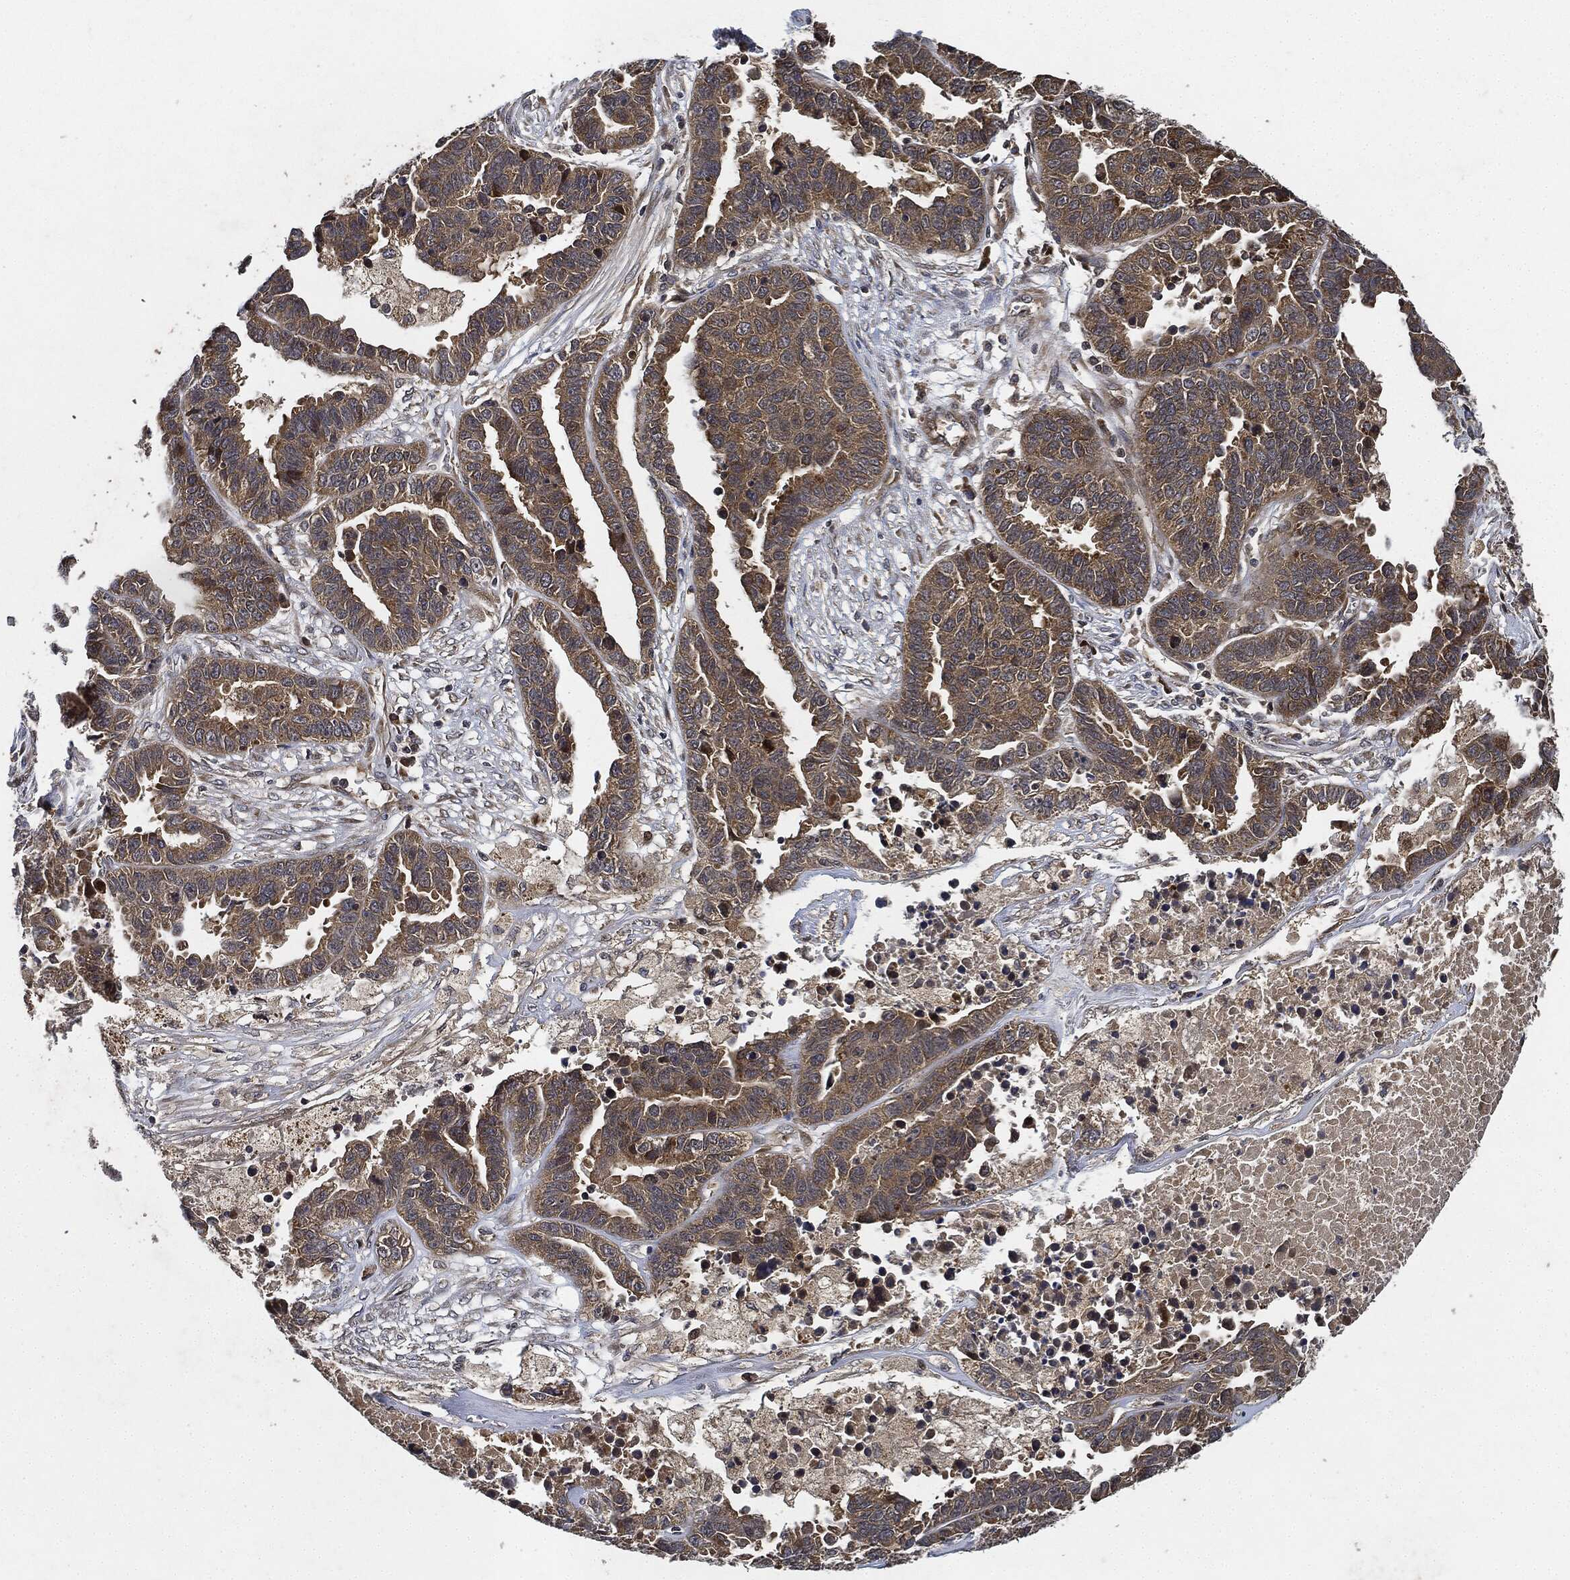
{"staining": {"intensity": "moderate", "quantity": "25%-75%", "location": "cytoplasmic/membranous"}, "tissue": "ovarian cancer", "cell_type": "Tumor cells", "image_type": "cancer", "snomed": [{"axis": "morphology", "description": "Cystadenocarcinoma, serous, NOS"}, {"axis": "topography", "description": "Ovary"}], "caption": "Ovarian cancer (serous cystadenocarcinoma) tissue shows moderate cytoplasmic/membranous expression in approximately 25%-75% of tumor cells", "gene": "MLST8", "patient": {"sex": "female", "age": 87}}